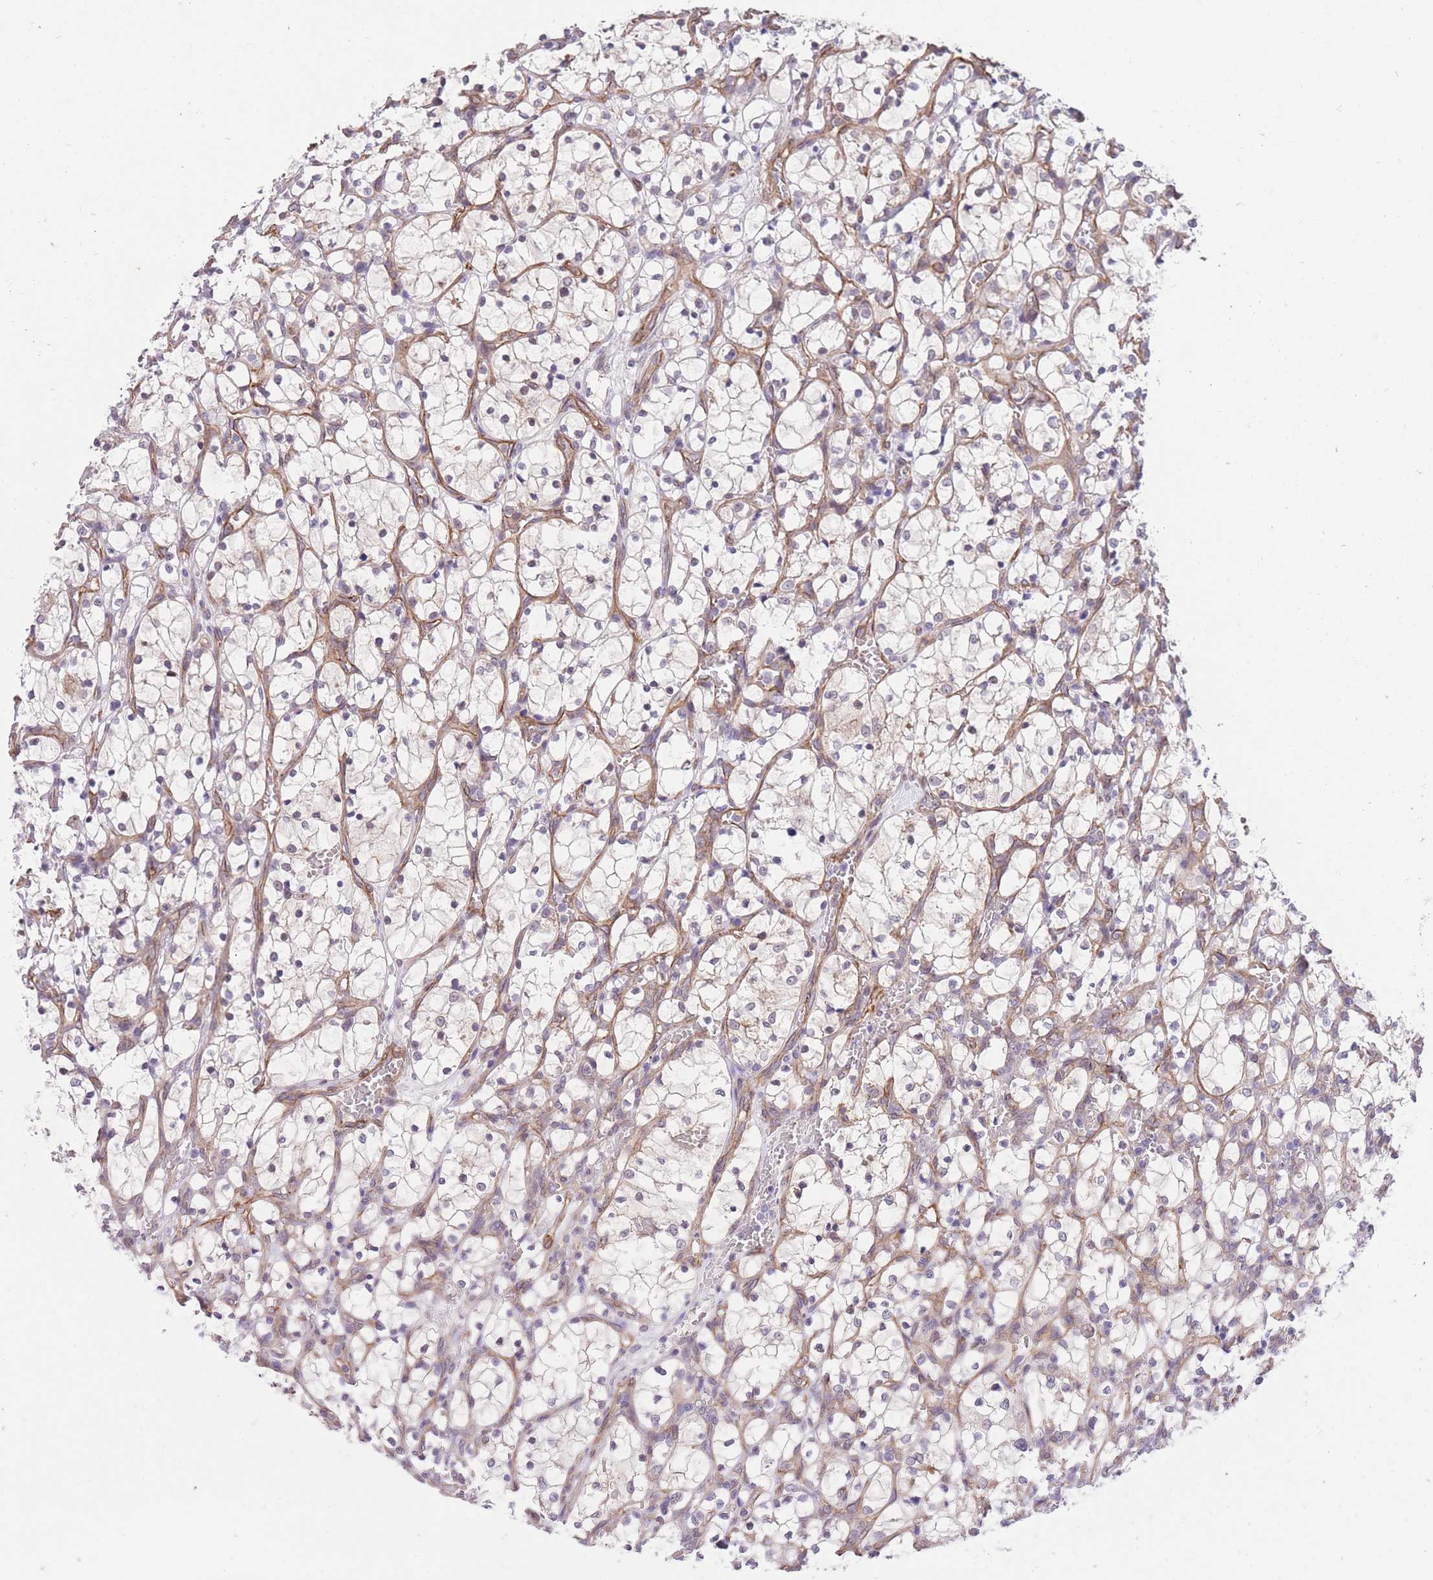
{"staining": {"intensity": "negative", "quantity": "none", "location": "none"}, "tissue": "renal cancer", "cell_type": "Tumor cells", "image_type": "cancer", "snomed": [{"axis": "morphology", "description": "Adenocarcinoma, NOS"}, {"axis": "topography", "description": "Kidney"}], "caption": "Immunohistochemical staining of human renal cancer (adenocarcinoma) exhibits no significant expression in tumor cells. (DAB IHC with hematoxylin counter stain).", "gene": "QTRT1", "patient": {"sex": "female", "age": 69}}